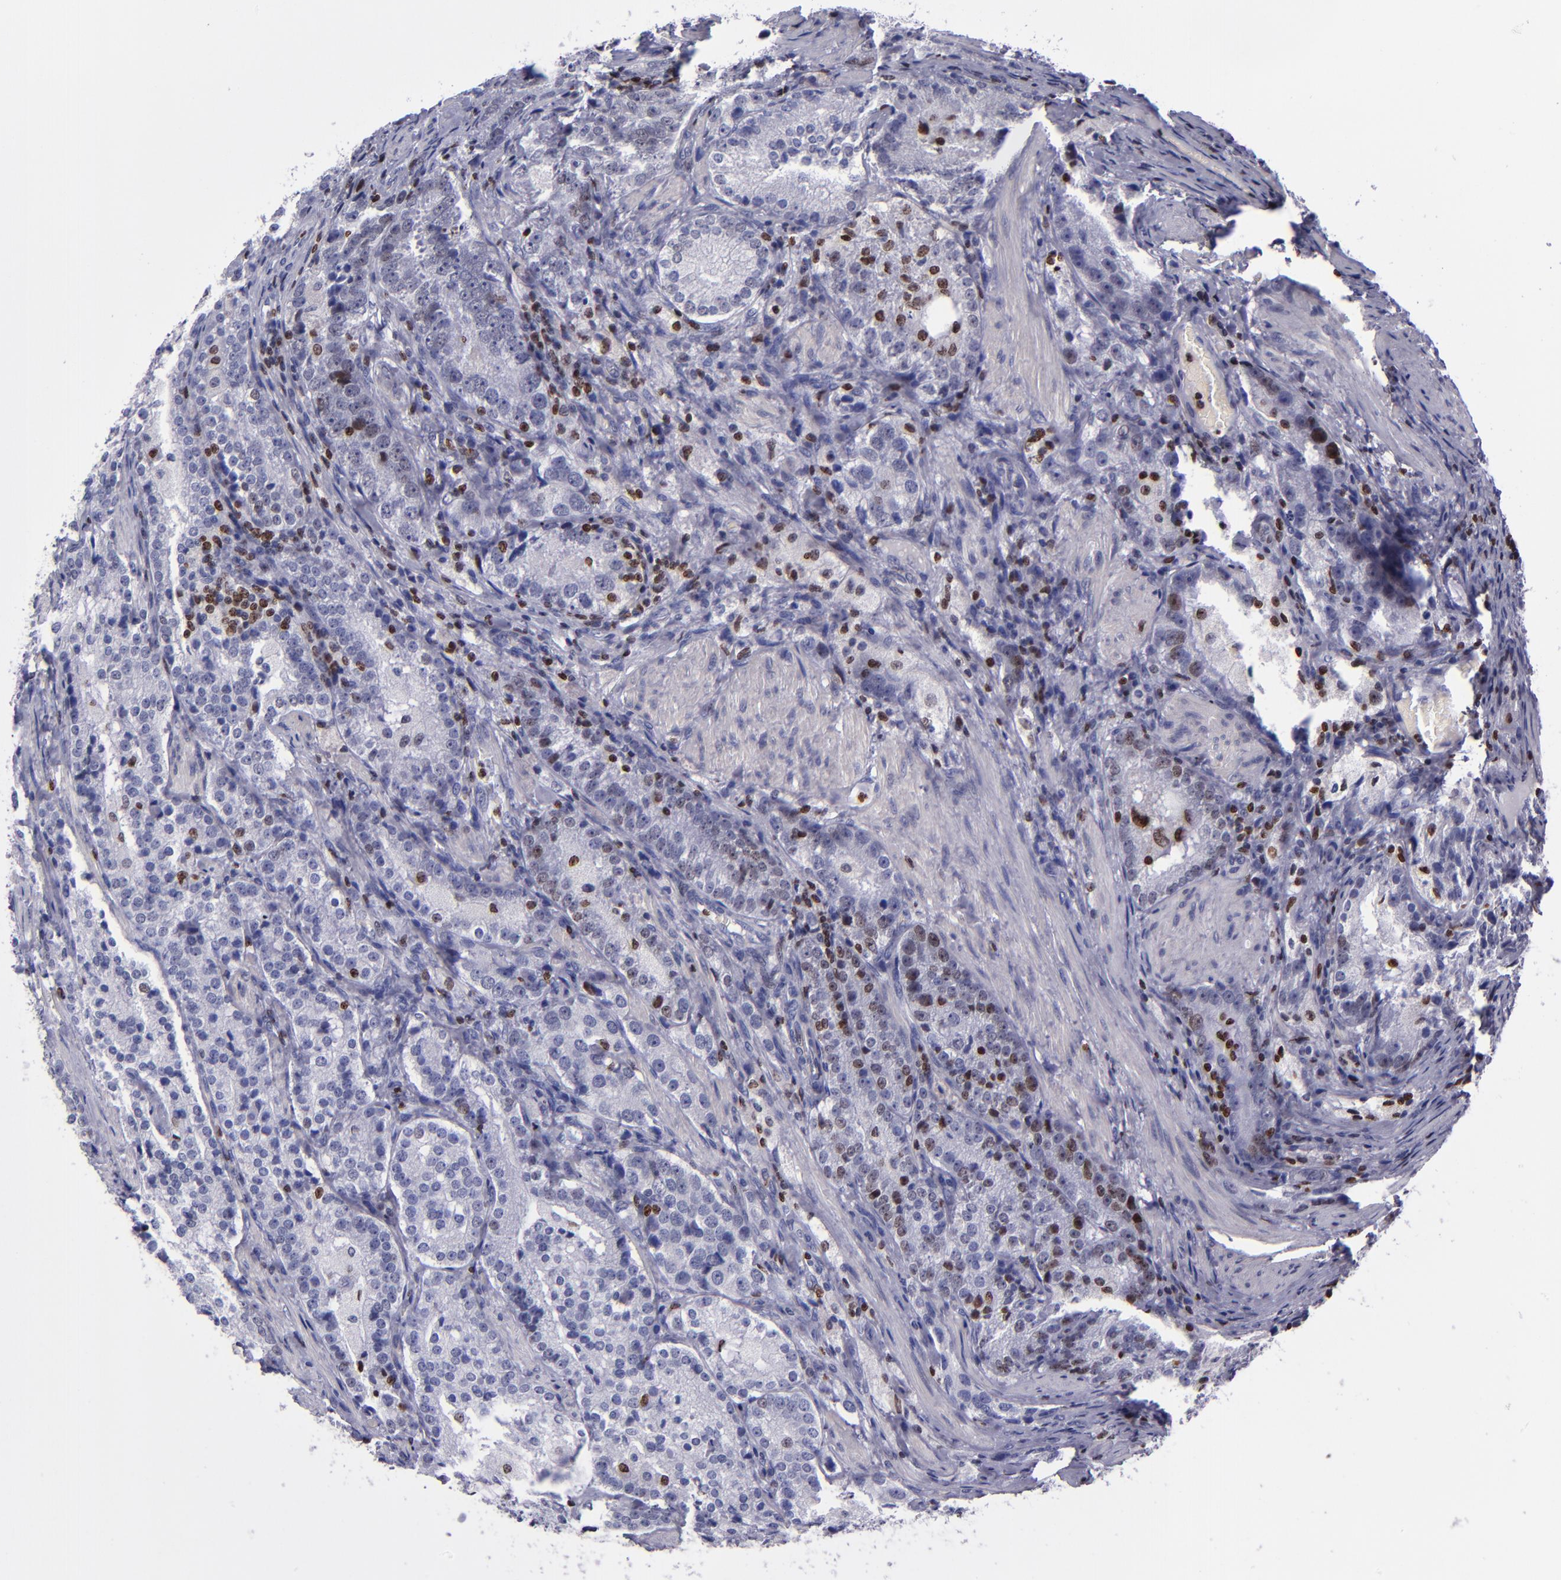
{"staining": {"intensity": "weak", "quantity": "<25%", "location": "nuclear"}, "tissue": "prostate cancer", "cell_type": "Tumor cells", "image_type": "cancer", "snomed": [{"axis": "morphology", "description": "Adenocarcinoma, High grade"}, {"axis": "topography", "description": "Prostate"}], "caption": "Immunohistochemistry micrograph of human prostate cancer stained for a protein (brown), which exhibits no expression in tumor cells.", "gene": "CDKL5", "patient": {"sex": "male", "age": 63}}